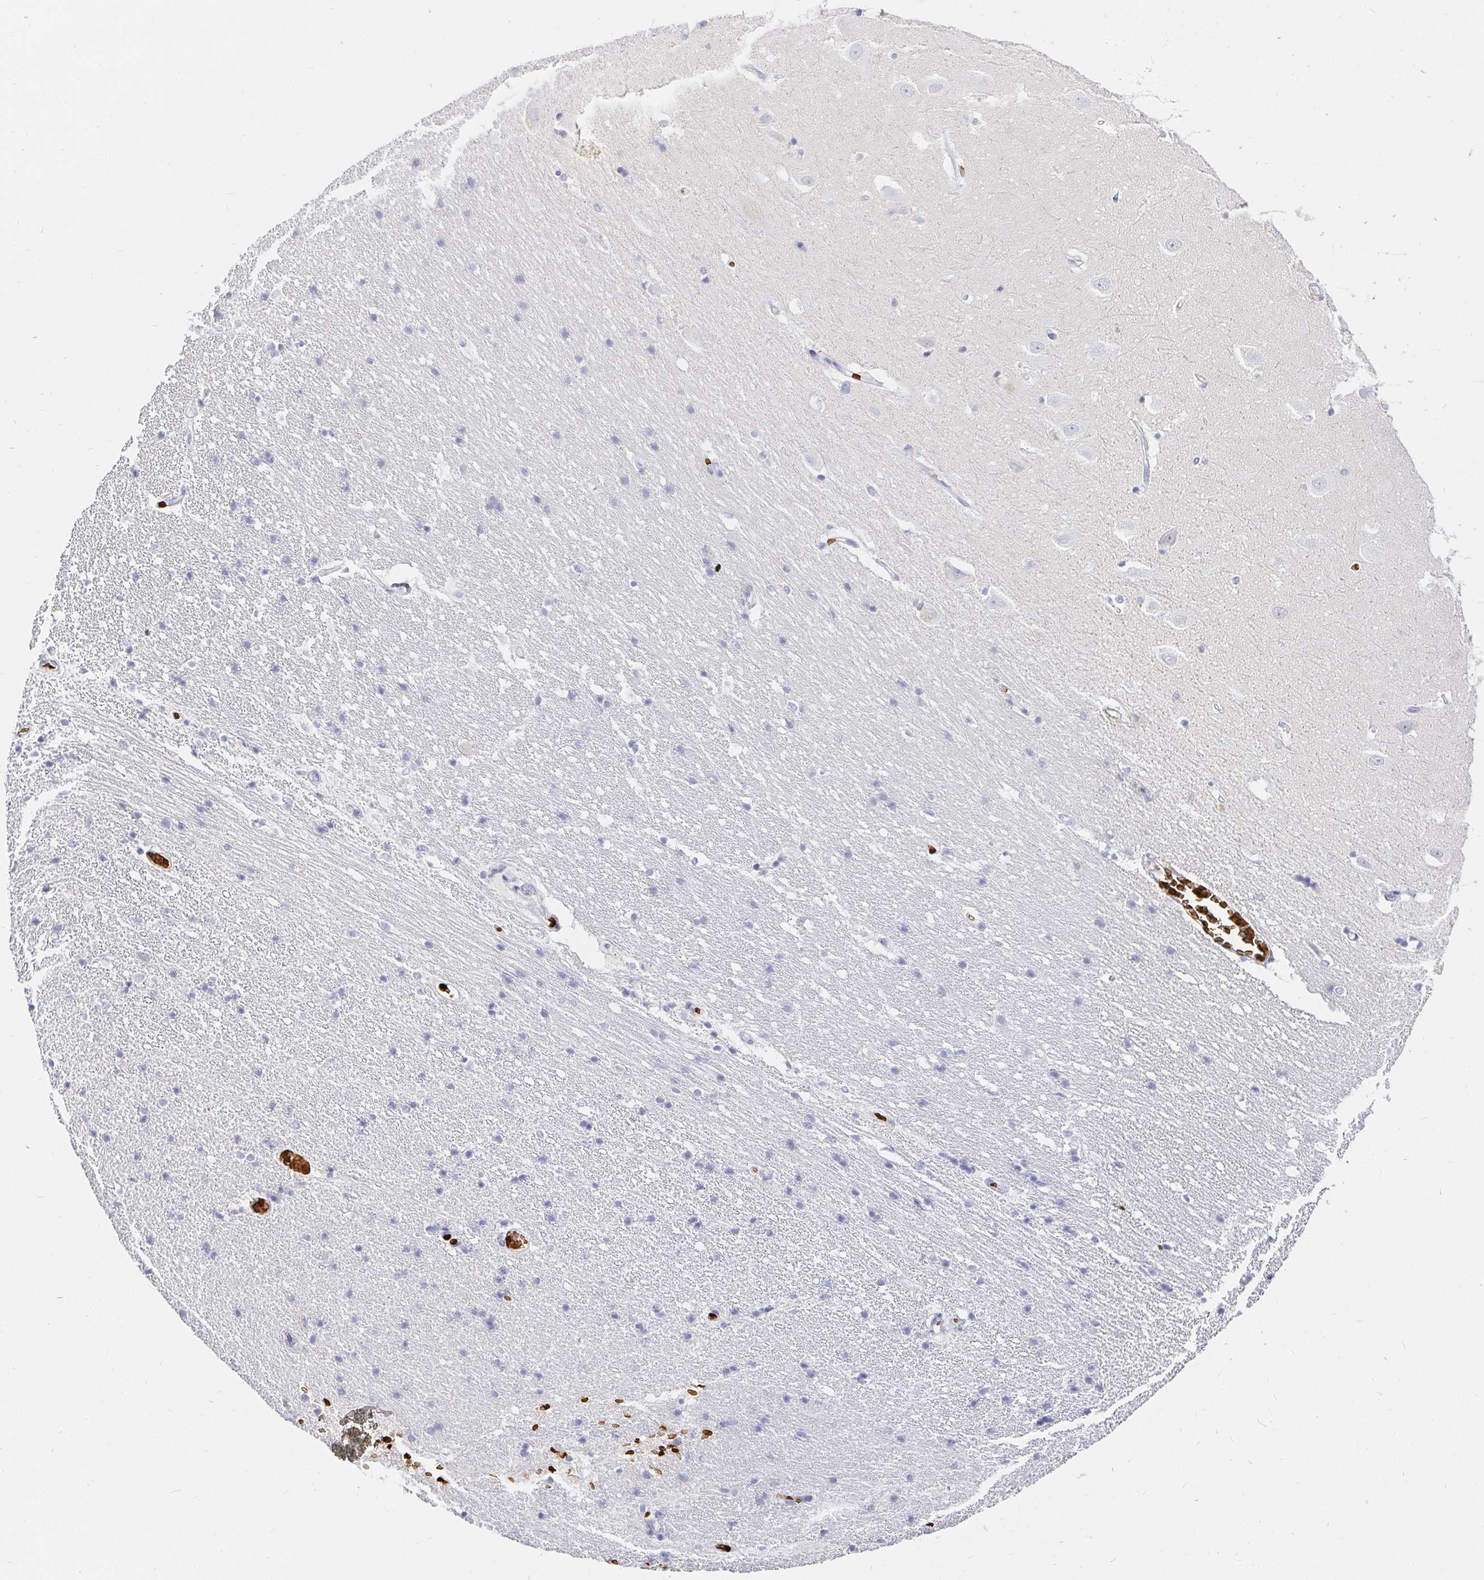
{"staining": {"intensity": "negative", "quantity": "none", "location": "none"}, "tissue": "hippocampus", "cell_type": "Glial cells", "image_type": "normal", "snomed": [{"axis": "morphology", "description": "Normal tissue, NOS"}, {"axis": "topography", "description": "Hippocampus"}], "caption": "DAB immunohistochemical staining of benign hippocampus reveals no significant staining in glial cells.", "gene": "FGF21", "patient": {"sex": "male", "age": 63}}